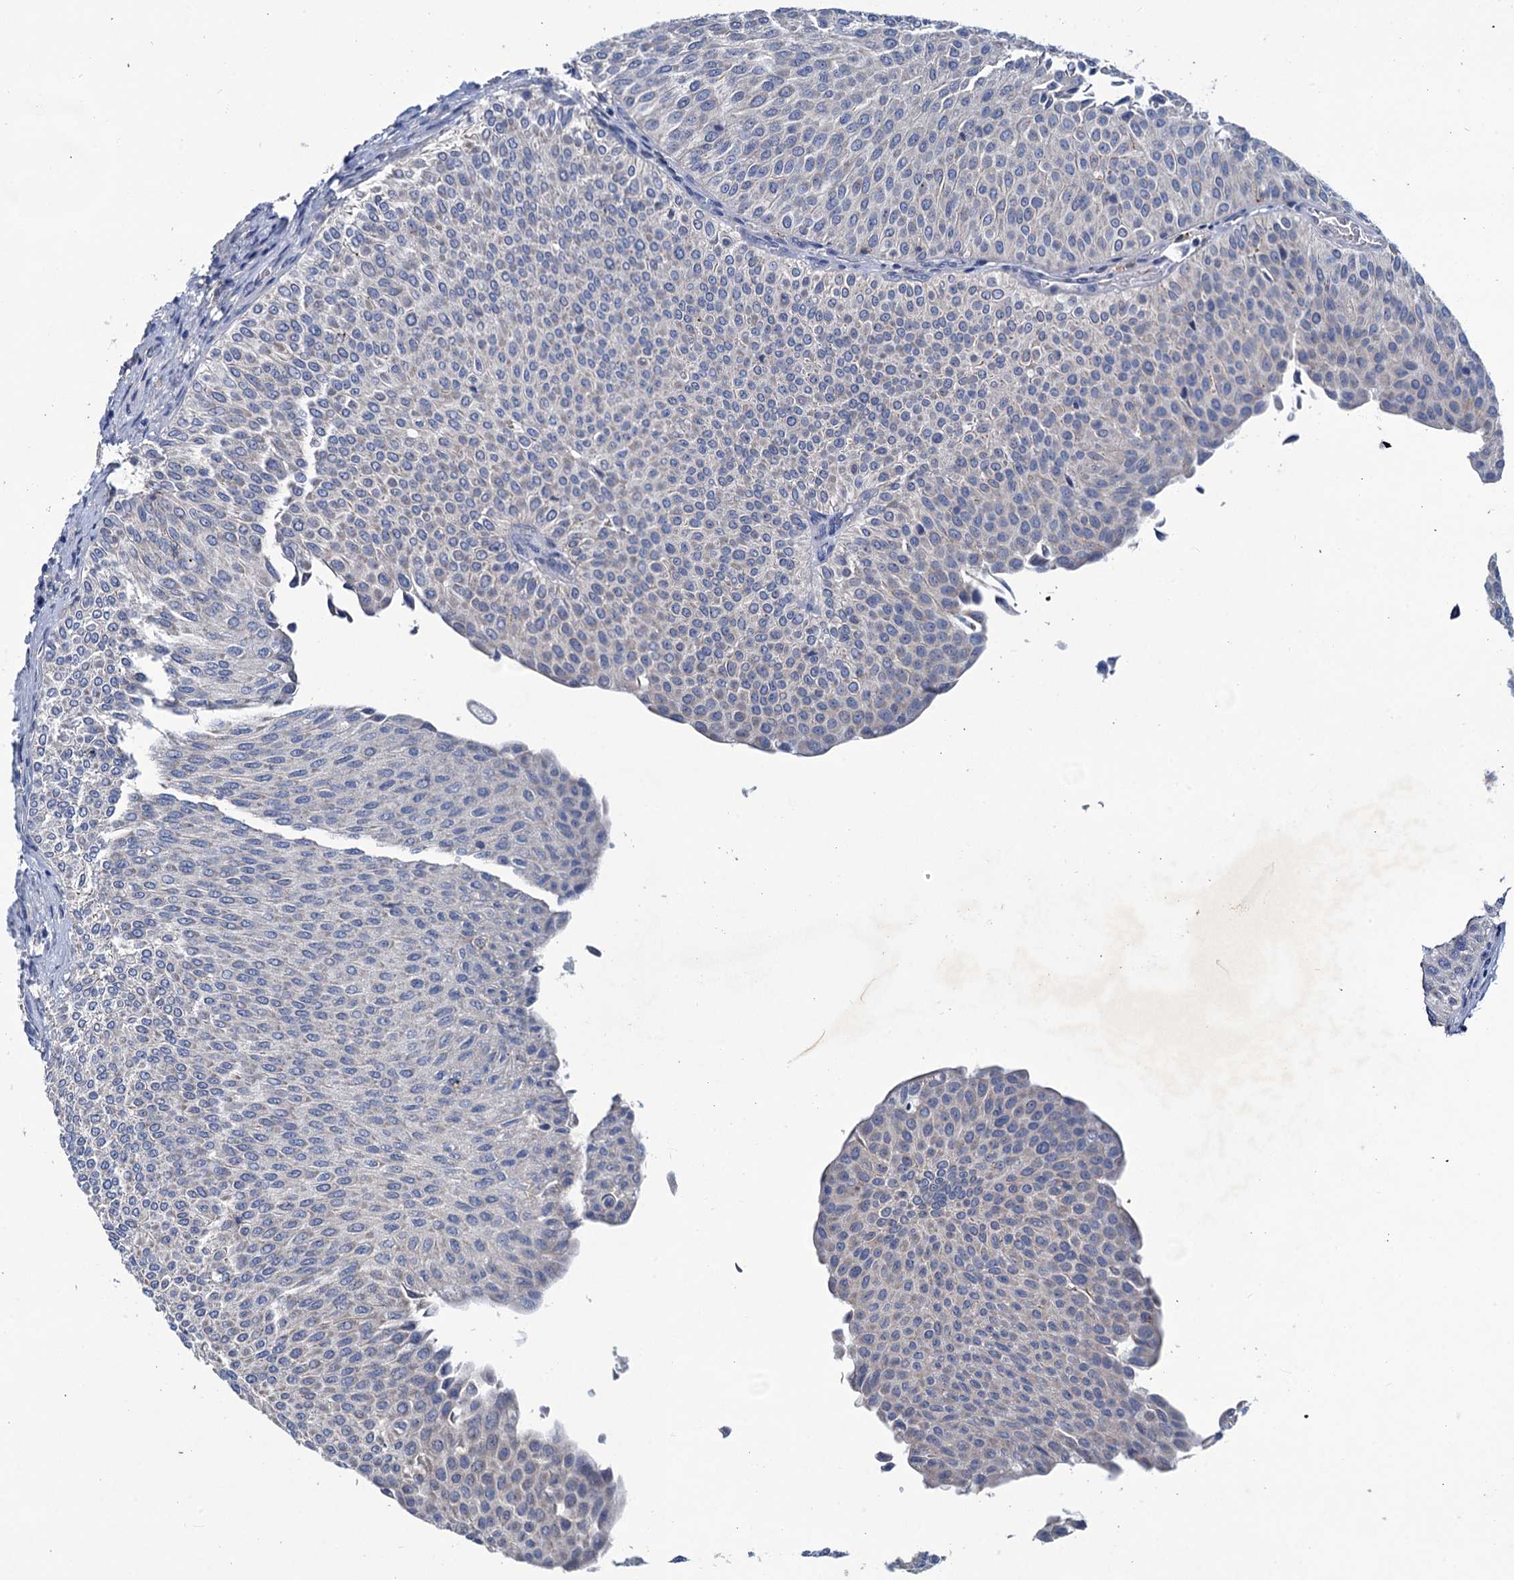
{"staining": {"intensity": "negative", "quantity": "none", "location": "none"}, "tissue": "urothelial cancer", "cell_type": "Tumor cells", "image_type": "cancer", "snomed": [{"axis": "morphology", "description": "Urothelial carcinoma, Low grade"}, {"axis": "topography", "description": "Urinary bladder"}], "caption": "Human urothelial cancer stained for a protein using IHC displays no positivity in tumor cells.", "gene": "RTKN2", "patient": {"sex": "male", "age": 78}}